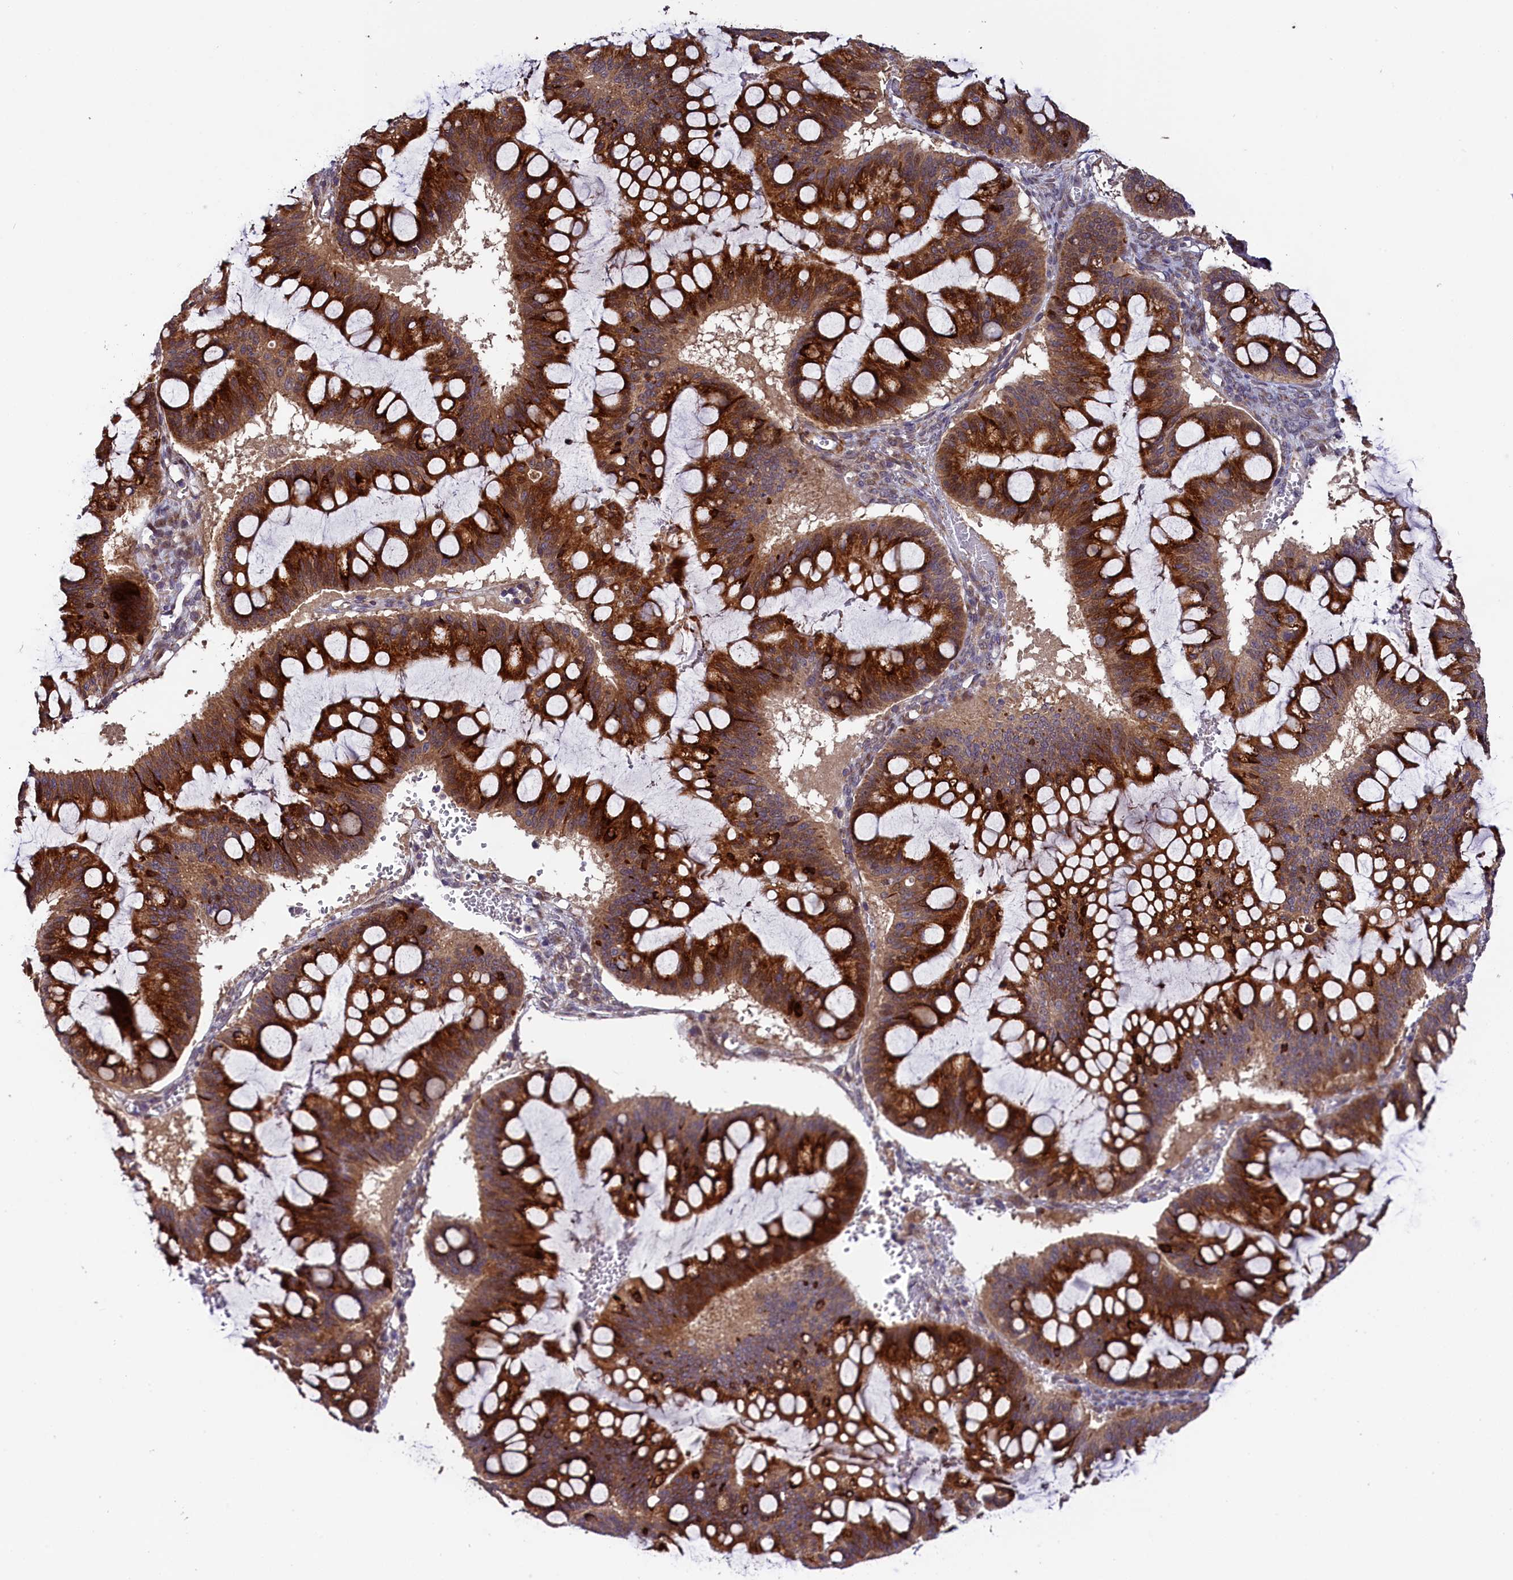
{"staining": {"intensity": "strong", "quantity": ">75%", "location": "cytoplasmic/membranous"}, "tissue": "ovarian cancer", "cell_type": "Tumor cells", "image_type": "cancer", "snomed": [{"axis": "morphology", "description": "Cystadenocarcinoma, mucinous, NOS"}, {"axis": "topography", "description": "Ovary"}], "caption": "Tumor cells exhibit strong cytoplasmic/membranous positivity in approximately >75% of cells in ovarian cancer.", "gene": "RPUSD2", "patient": {"sex": "female", "age": 73}}